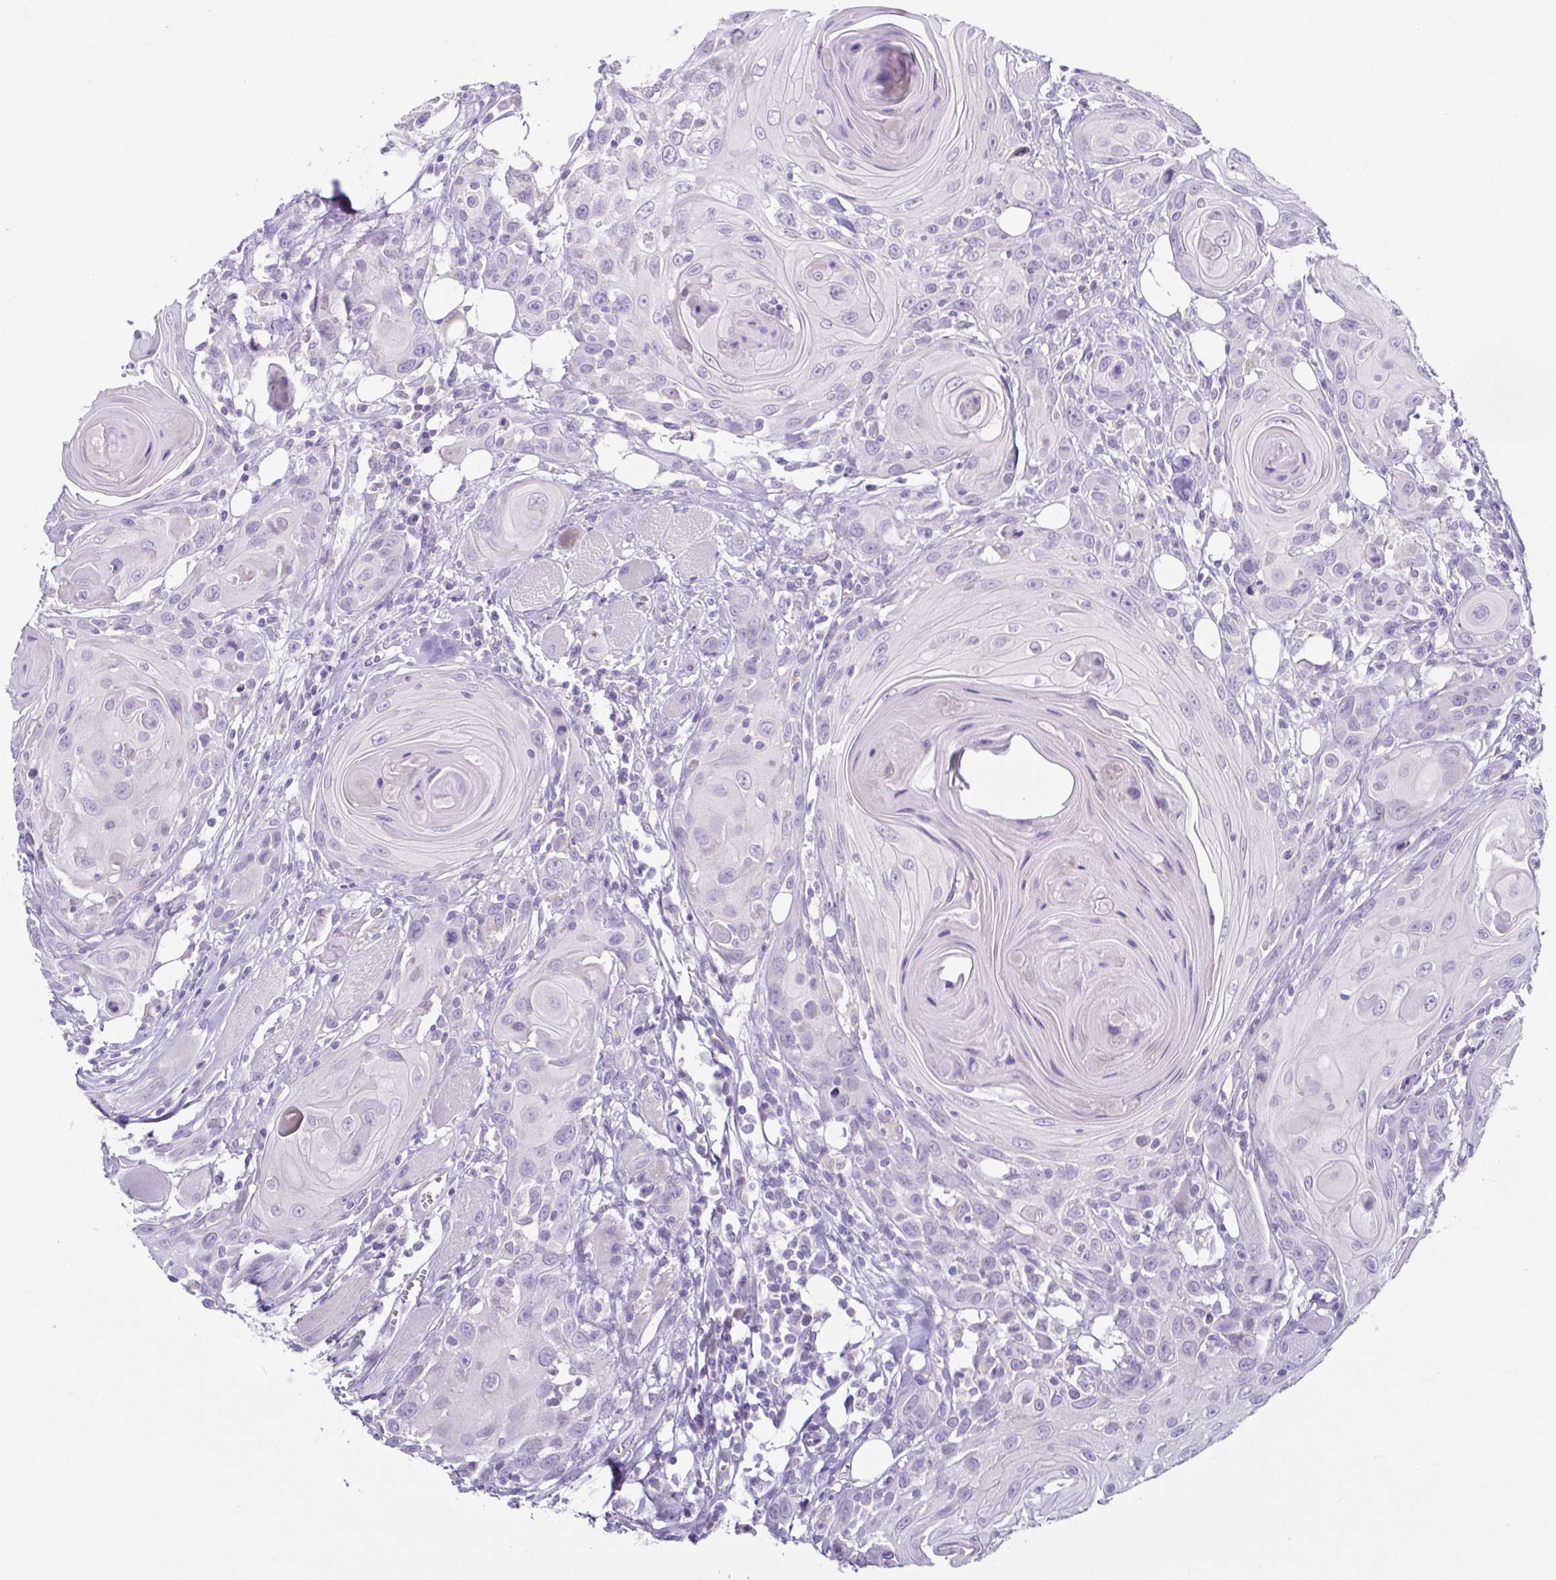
{"staining": {"intensity": "negative", "quantity": "none", "location": "none"}, "tissue": "head and neck cancer", "cell_type": "Tumor cells", "image_type": "cancer", "snomed": [{"axis": "morphology", "description": "Squamous cell carcinoma, NOS"}, {"axis": "topography", "description": "Head-Neck"}], "caption": "Protein analysis of head and neck cancer (squamous cell carcinoma) reveals no significant staining in tumor cells. (Brightfield microscopy of DAB (3,3'-diaminobenzidine) immunohistochemistry at high magnification).", "gene": "RDH11", "patient": {"sex": "female", "age": 80}}